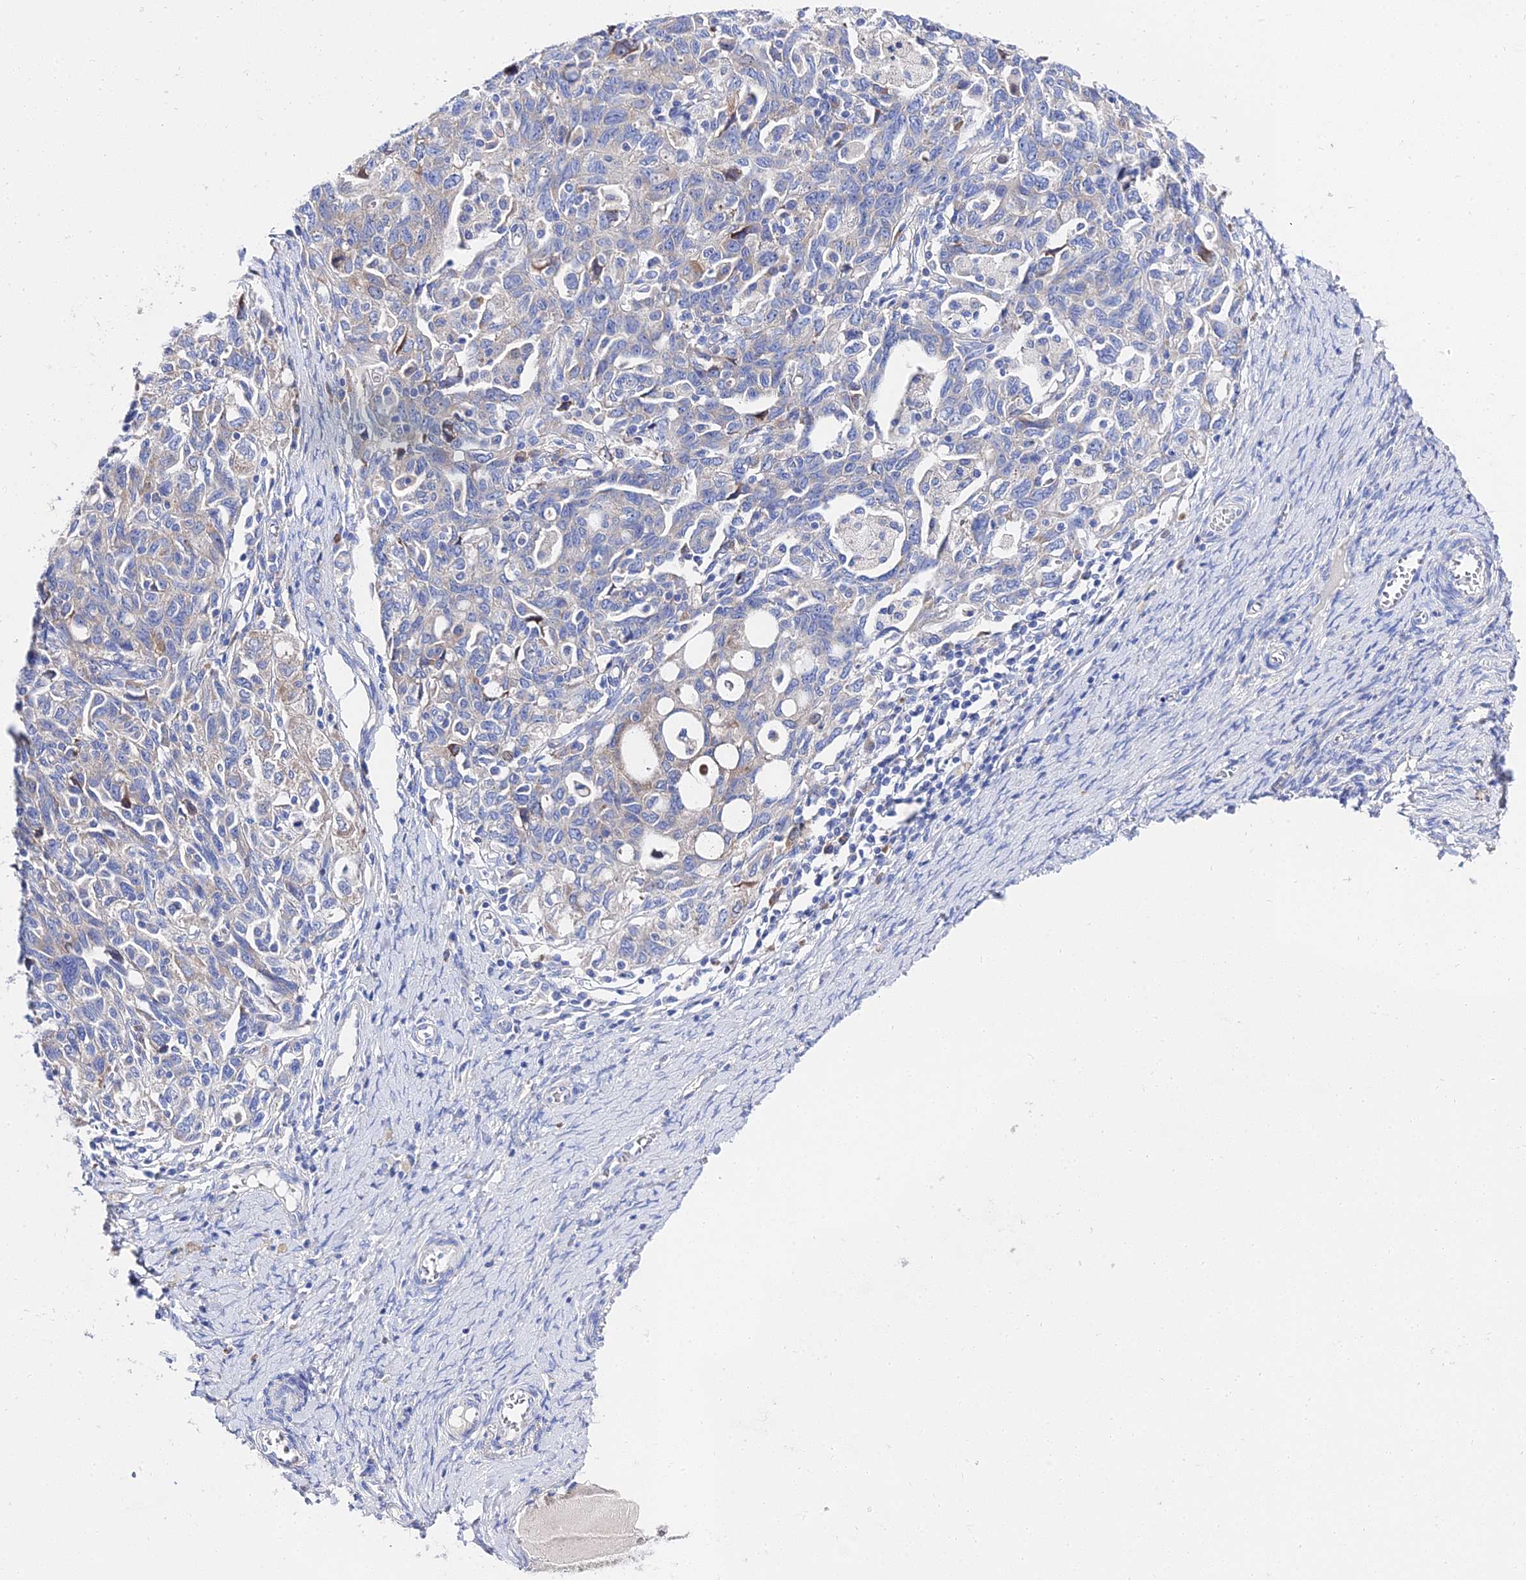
{"staining": {"intensity": "weak", "quantity": "25%-75%", "location": "cytoplasmic/membranous"}, "tissue": "ovarian cancer", "cell_type": "Tumor cells", "image_type": "cancer", "snomed": [{"axis": "morphology", "description": "Carcinoma, NOS"}, {"axis": "morphology", "description": "Cystadenocarcinoma, serous, NOS"}, {"axis": "topography", "description": "Ovary"}], "caption": "Immunohistochemical staining of ovarian cancer demonstrates low levels of weak cytoplasmic/membranous positivity in approximately 25%-75% of tumor cells.", "gene": "PTTG1", "patient": {"sex": "female", "age": 69}}